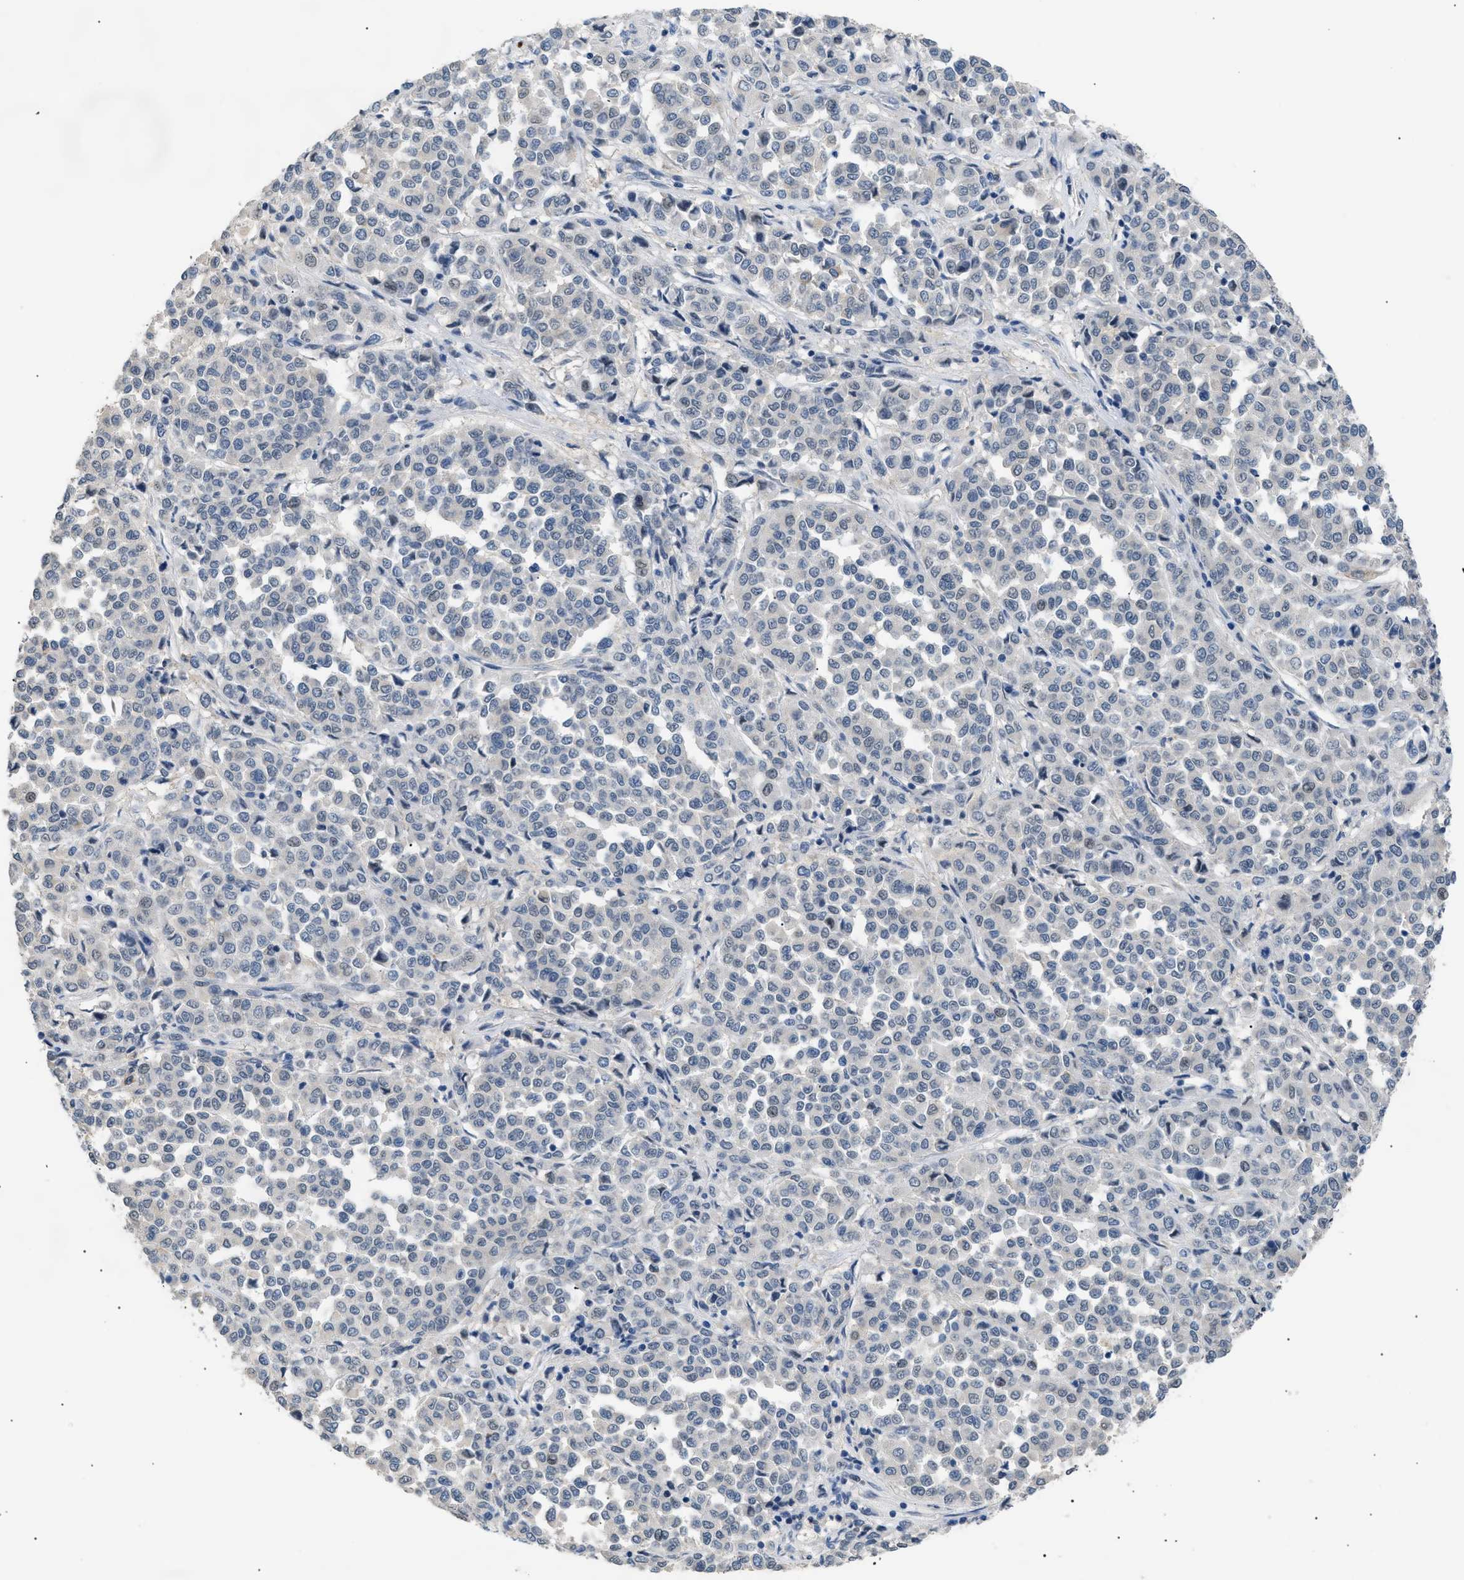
{"staining": {"intensity": "negative", "quantity": "none", "location": "none"}, "tissue": "melanoma", "cell_type": "Tumor cells", "image_type": "cancer", "snomed": [{"axis": "morphology", "description": "Malignant melanoma, Metastatic site"}, {"axis": "topography", "description": "Pancreas"}], "caption": "An IHC micrograph of malignant melanoma (metastatic site) is shown. There is no staining in tumor cells of malignant melanoma (metastatic site). The staining is performed using DAB (3,3'-diaminobenzidine) brown chromogen with nuclei counter-stained in using hematoxylin.", "gene": "AKR1A1", "patient": {"sex": "female", "age": 30}}